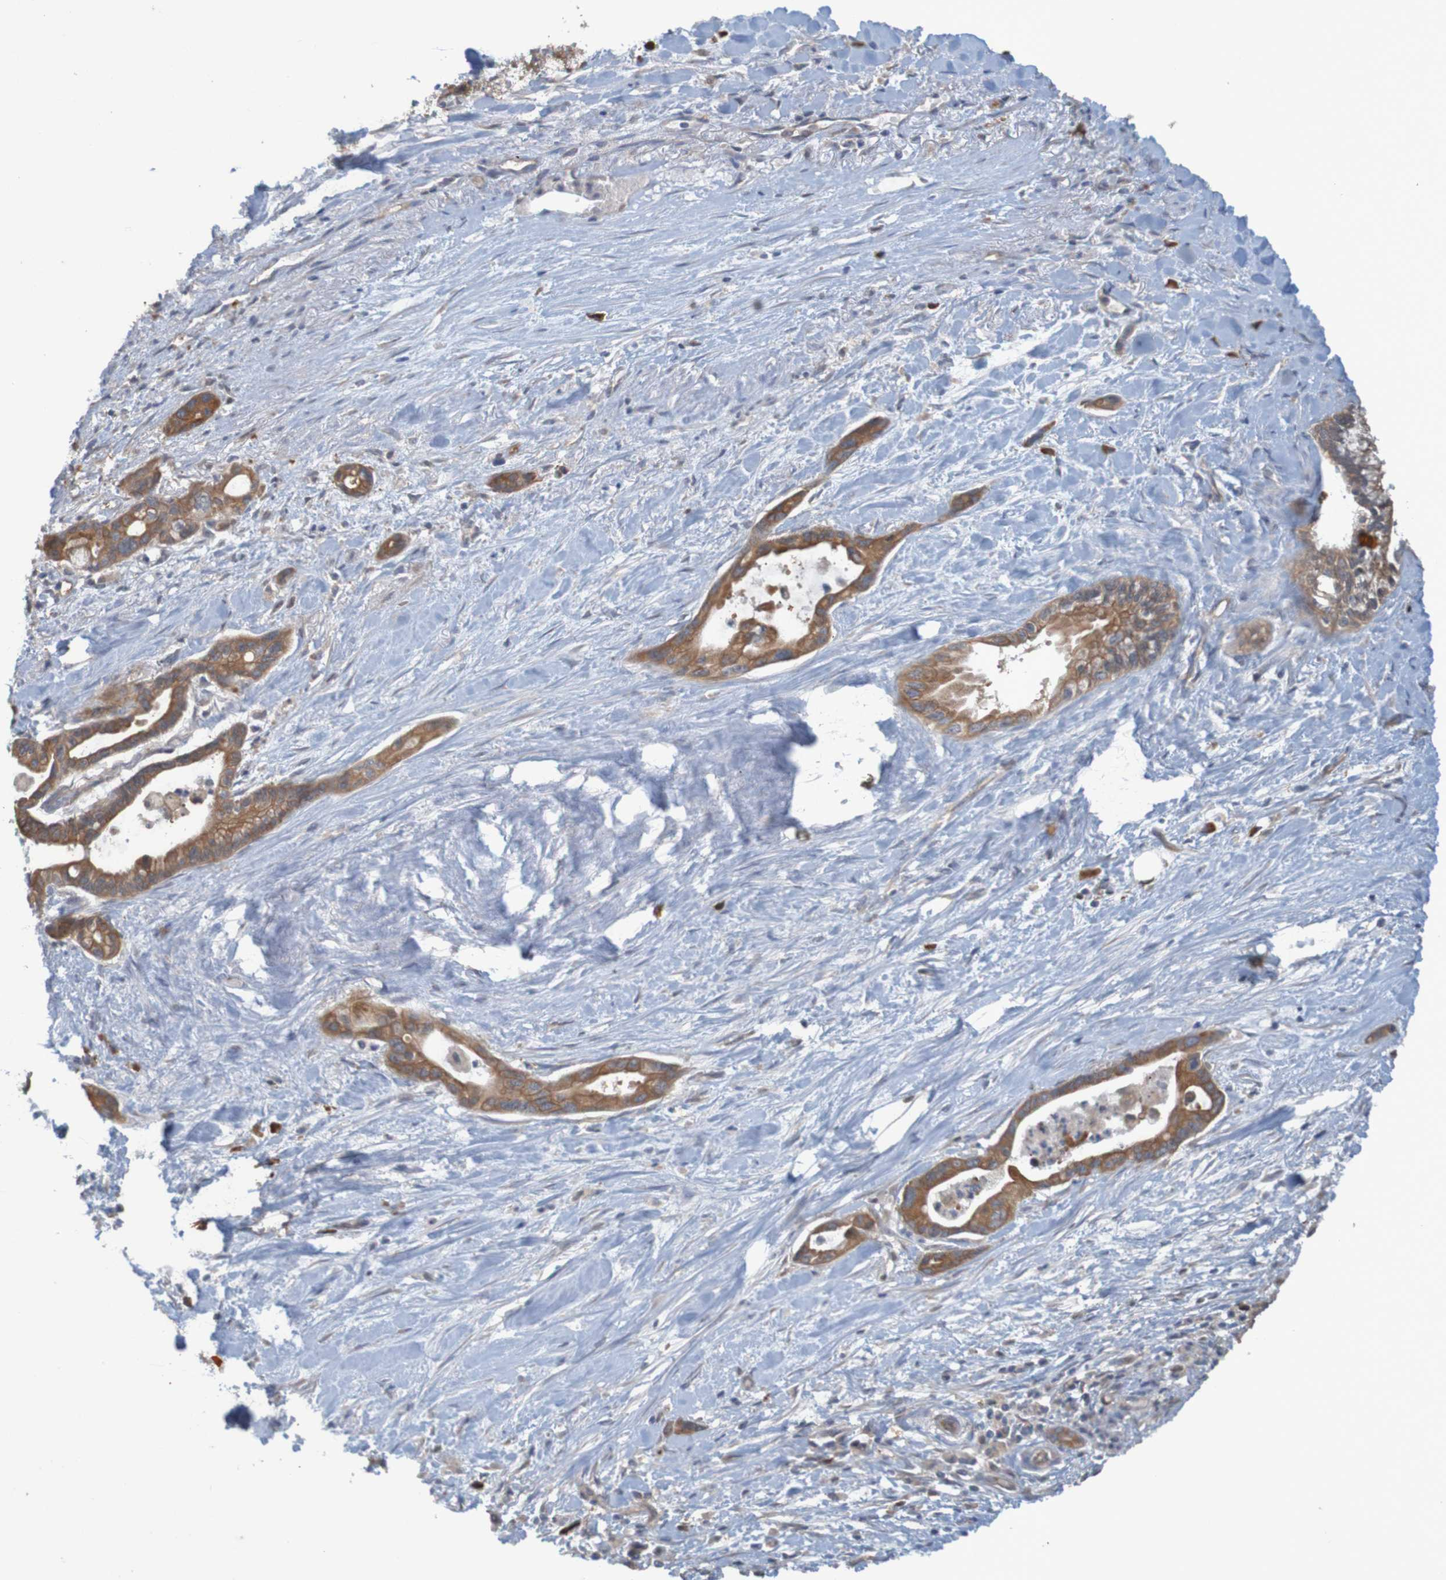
{"staining": {"intensity": "moderate", "quantity": ">75%", "location": "cytoplasmic/membranous"}, "tissue": "pancreatic cancer", "cell_type": "Tumor cells", "image_type": "cancer", "snomed": [{"axis": "morphology", "description": "Adenocarcinoma, NOS"}, {"axis": "topography", "description": "Pancreas"}], "caption": "The image demonstrates immunohistochemical staining of pancreatic adenocarcinoma. There is moderate cytoplasmic/membranous expression is seen in about >75% of tumor cells. The staining is performed using DAB (3,3'-diaminobenzidine) brown chromogen to label protein expression. The nuclei are counter-stained blue using hematoxylin.", "gene": "DNAJC4", "patient": {"sex": "male", "age": 70}}